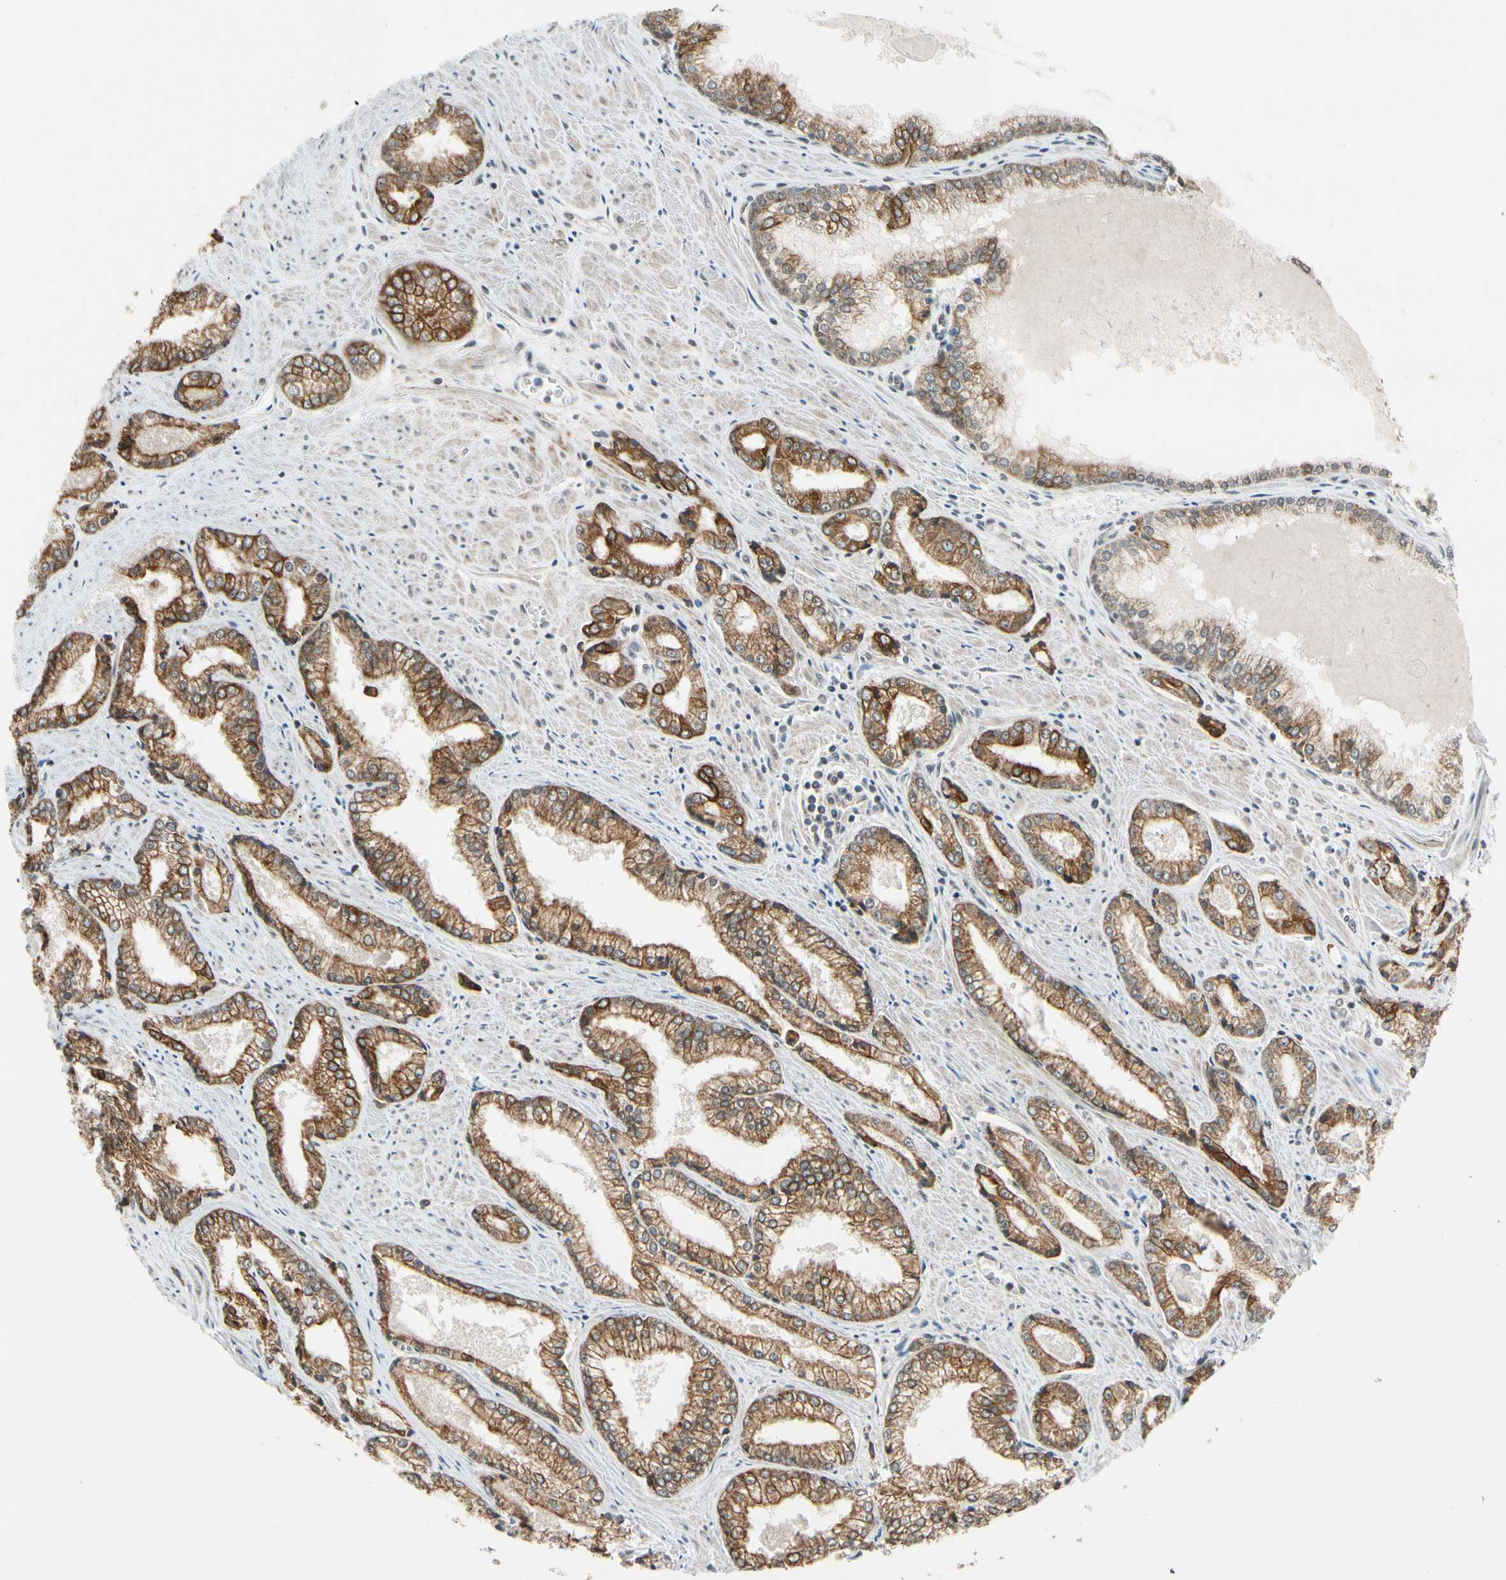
{"staining": {"intensity": "strong", "quantity": ">75%", "location": "cytoplasmic/membranous"}, "tissue": "prostate cancer", "cell_type": "Tumor cells", "image_type": "cancer", "snomed": [{"axis": "morphology", "description": "Adenocarcinoma, Low grade"}, {"axis": "topography", "description": "Prostate"}], "caption": "DAB (3,3'-diaminobenzidine) immunohistochemical staining of human prostate adenocarcinoma (low-grade) demonstrates strong cytoplasmic/membranous protein expression in approximately >75% of tumor cells.", "gene": "TAF12", "patient": {"sex": "male", "age": 64}}